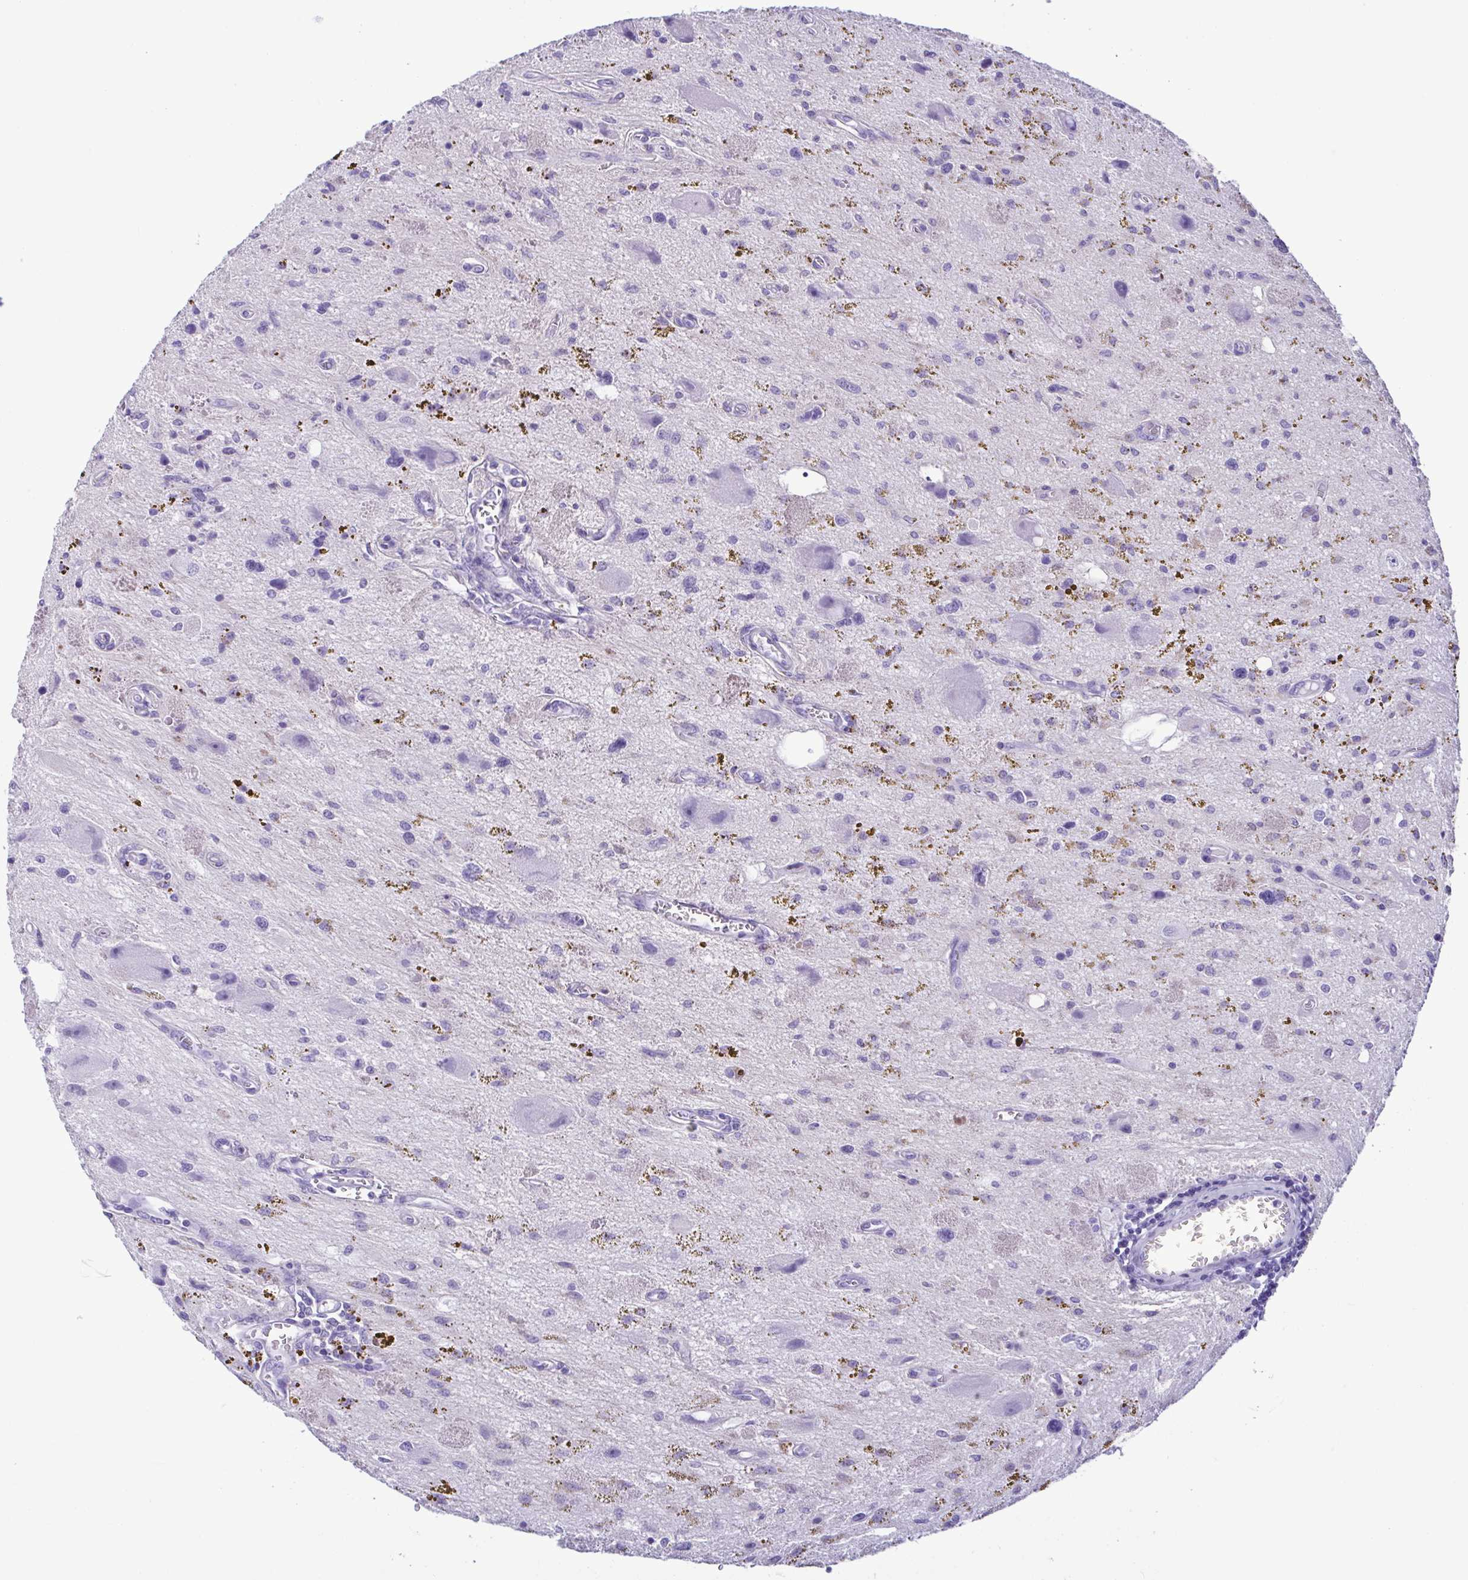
{"staining": {"intensity": "negative", "quantity": "none", "location": "none"}, "tissue": "glioma", "cell_type": "Tumor cells", "image_type": "cancer", "snomed": [{"axis": "morphology", "description": "Glioma, malignant, Low grade"}, {"axis": "topography", "description": "Cerebellum"}], "caption": "DAB immunohistochemical staining of human glioma demonstrates no significant staining in tumor cells.", "gene": "CBY2", "patient": {"sex": "female", "age": 14}}